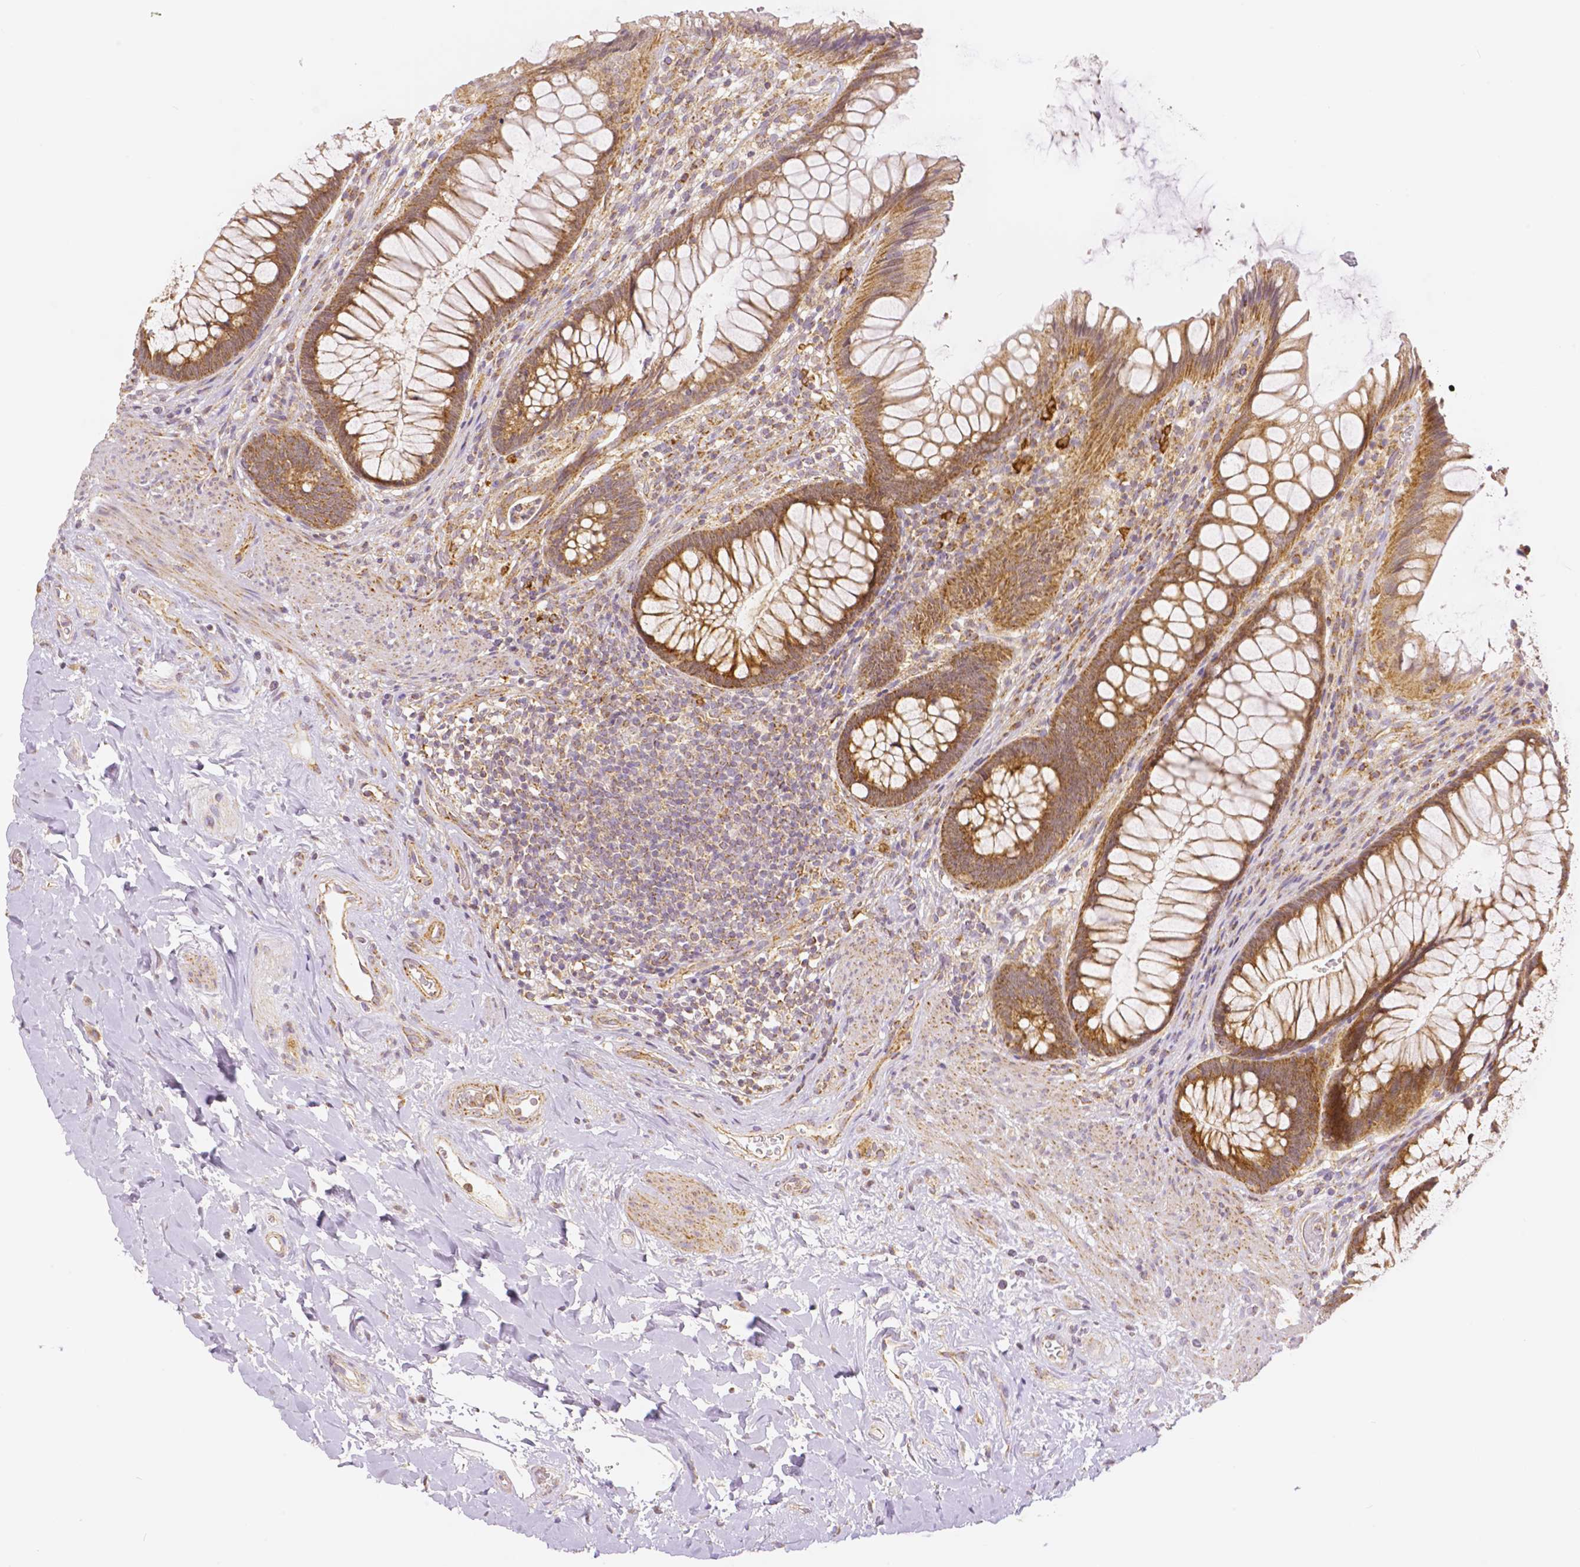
{"staining": {"intensity": "moderate", "quantity": ">75%", "location": "cytoplasmic/membranous"}, "tissue": "rectum", "cell_type": "Glandular cells", "image_type": "normal", "snomed": [{"axis": "morphology", "description": "Normal tissue, NOS"}, {"axis": "topography", "description": "Rectum"}], "caption": "An IHC histopathology image of benign tissue is shown. Protein staining in brown shows moderate cytoplasmic/membranous positivity in rectum within glandular cells.", "gene": "RHOT1", "patient": {"sex": "male", "age": 53}}